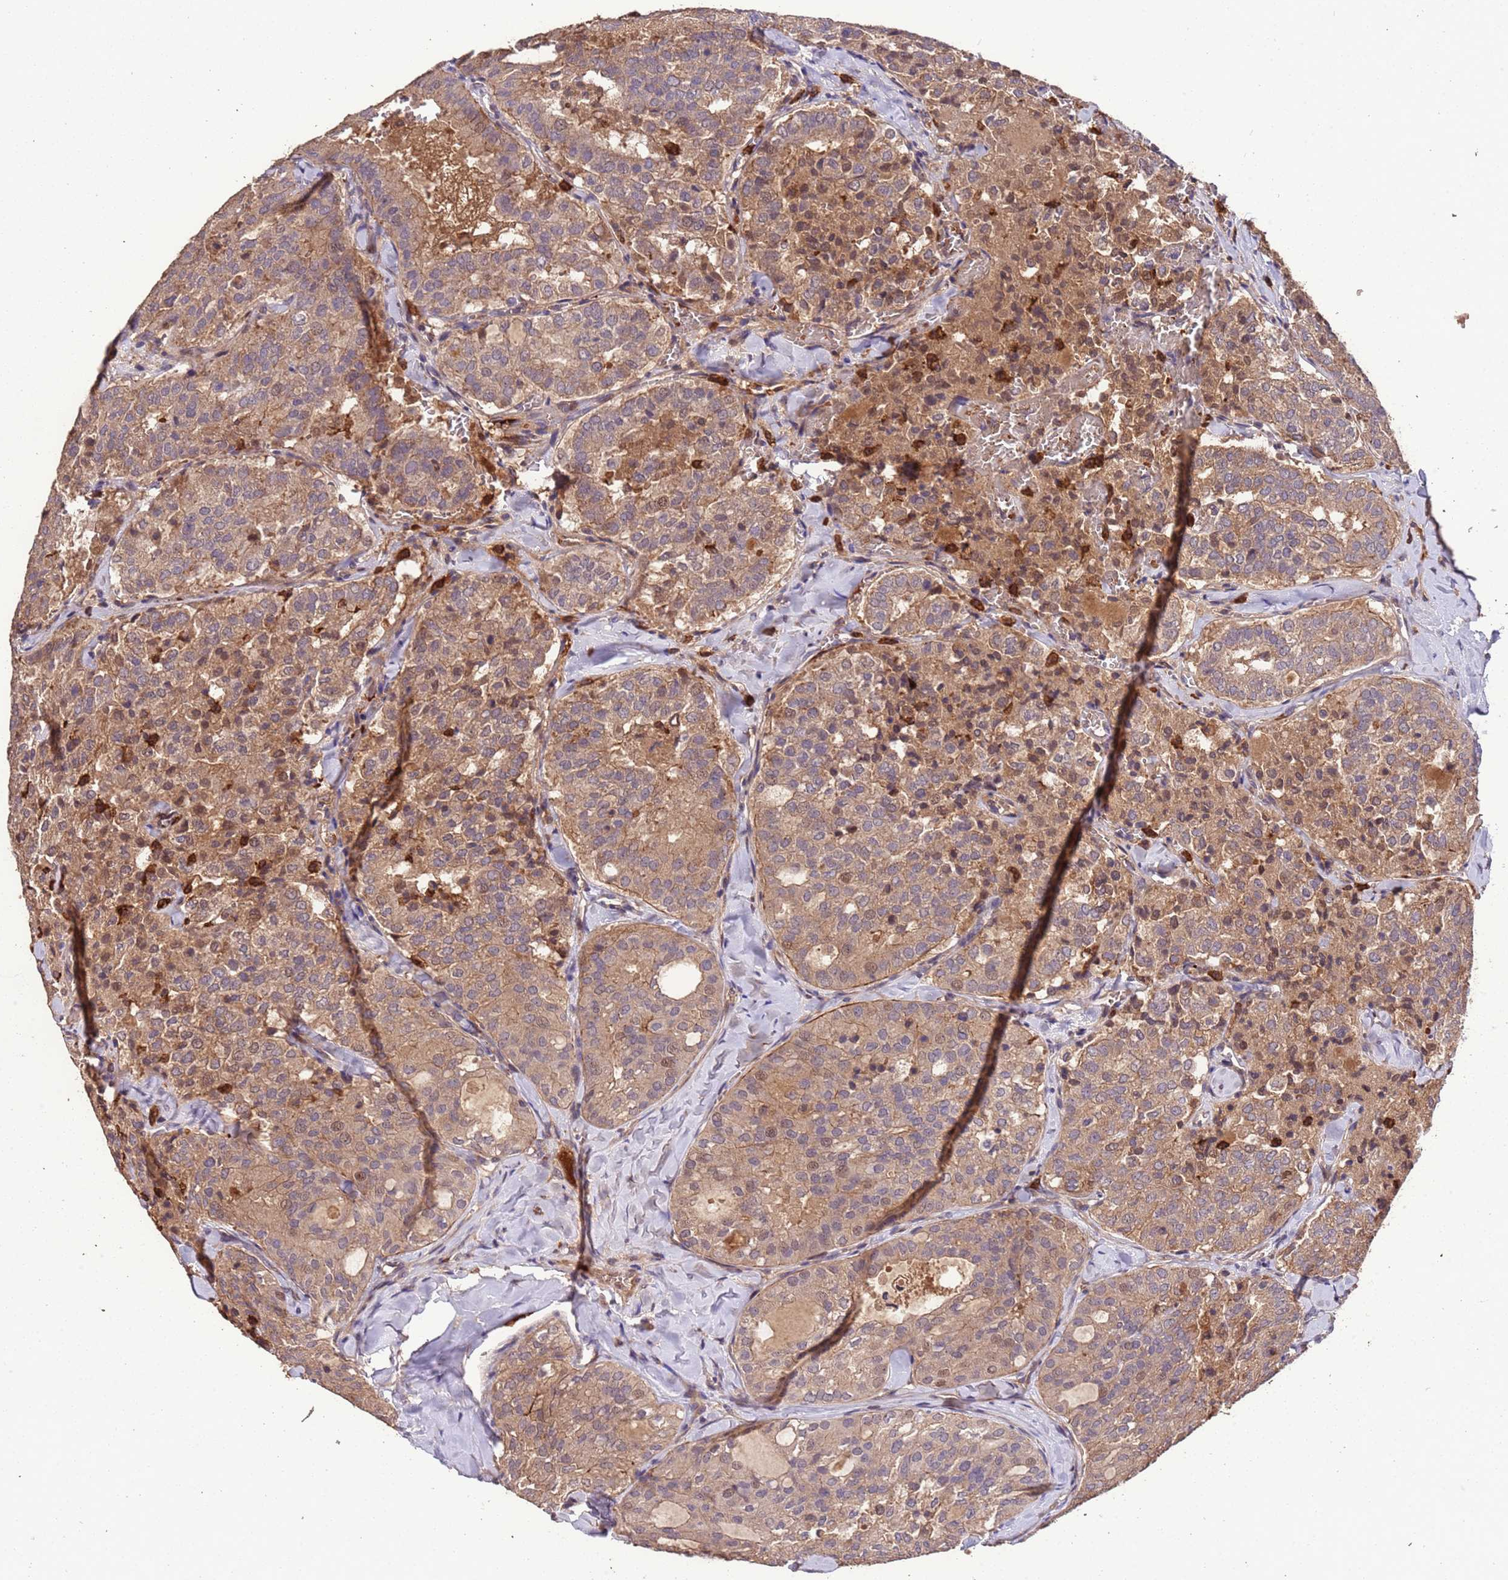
{"staining": {"intensity": "weak", "quantity": ">75%", "location": "cytoplasmic/membranous,nuclear"}, "tissue": "thyroid cancer", "cell_type": "Tumor cells", "image_type": "cancer", "snomed": [{"axis": "morphology", "description": "Follicular adenoma carcinoma, NOS"}, {"axis": "topography", "description": "Thyroid gland"}], "caption": "Thyroid follicular adenoma carcinoma tissue shows weak cytoplasmic/membranous and nuclear expression in about >75% of tumor cells, visualized by immunohistochemistry. (brown staining indicates protein expression, while blue staining denotes nuclei).", "gene": "CCDC184", "patient": {"sex": "male", "age": 75}}